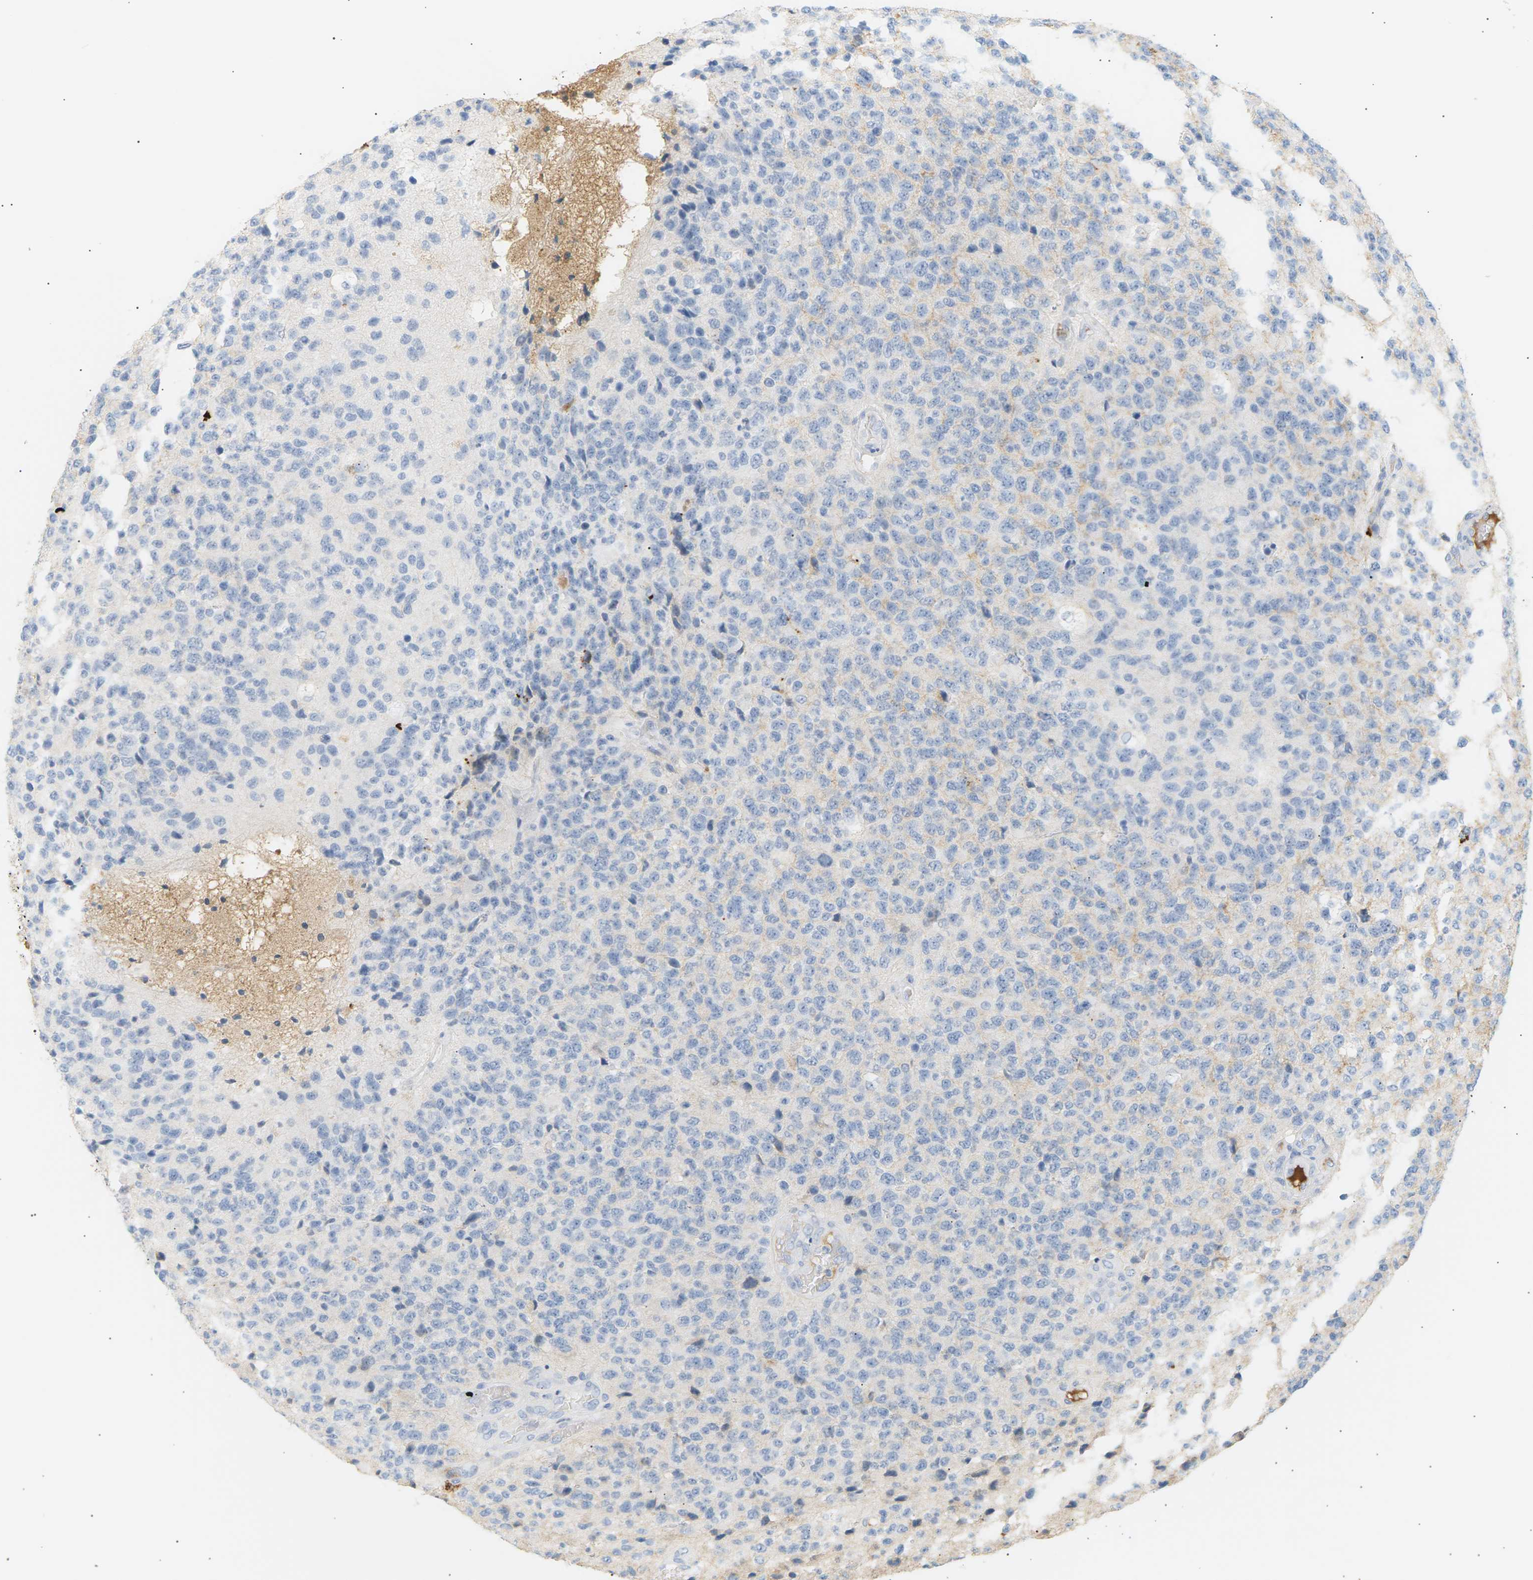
{"staining": {"intensity": "negative", "quantity": "none", "location": "none"}, "tissue": "glioma", "cell_type": "Tumor cells", "image_type": "cancer", "snomed": [{"axis": "morphology", "description": "Glioma, malignant, High grade"}, {"axis": "topography", "description": "pancreas cauda"}], "caption": "An immunohistochemistry (IHC) micrograph of high-grade glioma (malignant) is shown. There is no staining in tumor cells of high-grade glioma (malignant).", "gene": "IGLC3", "patient": {"sex": "male", "age": 60}}